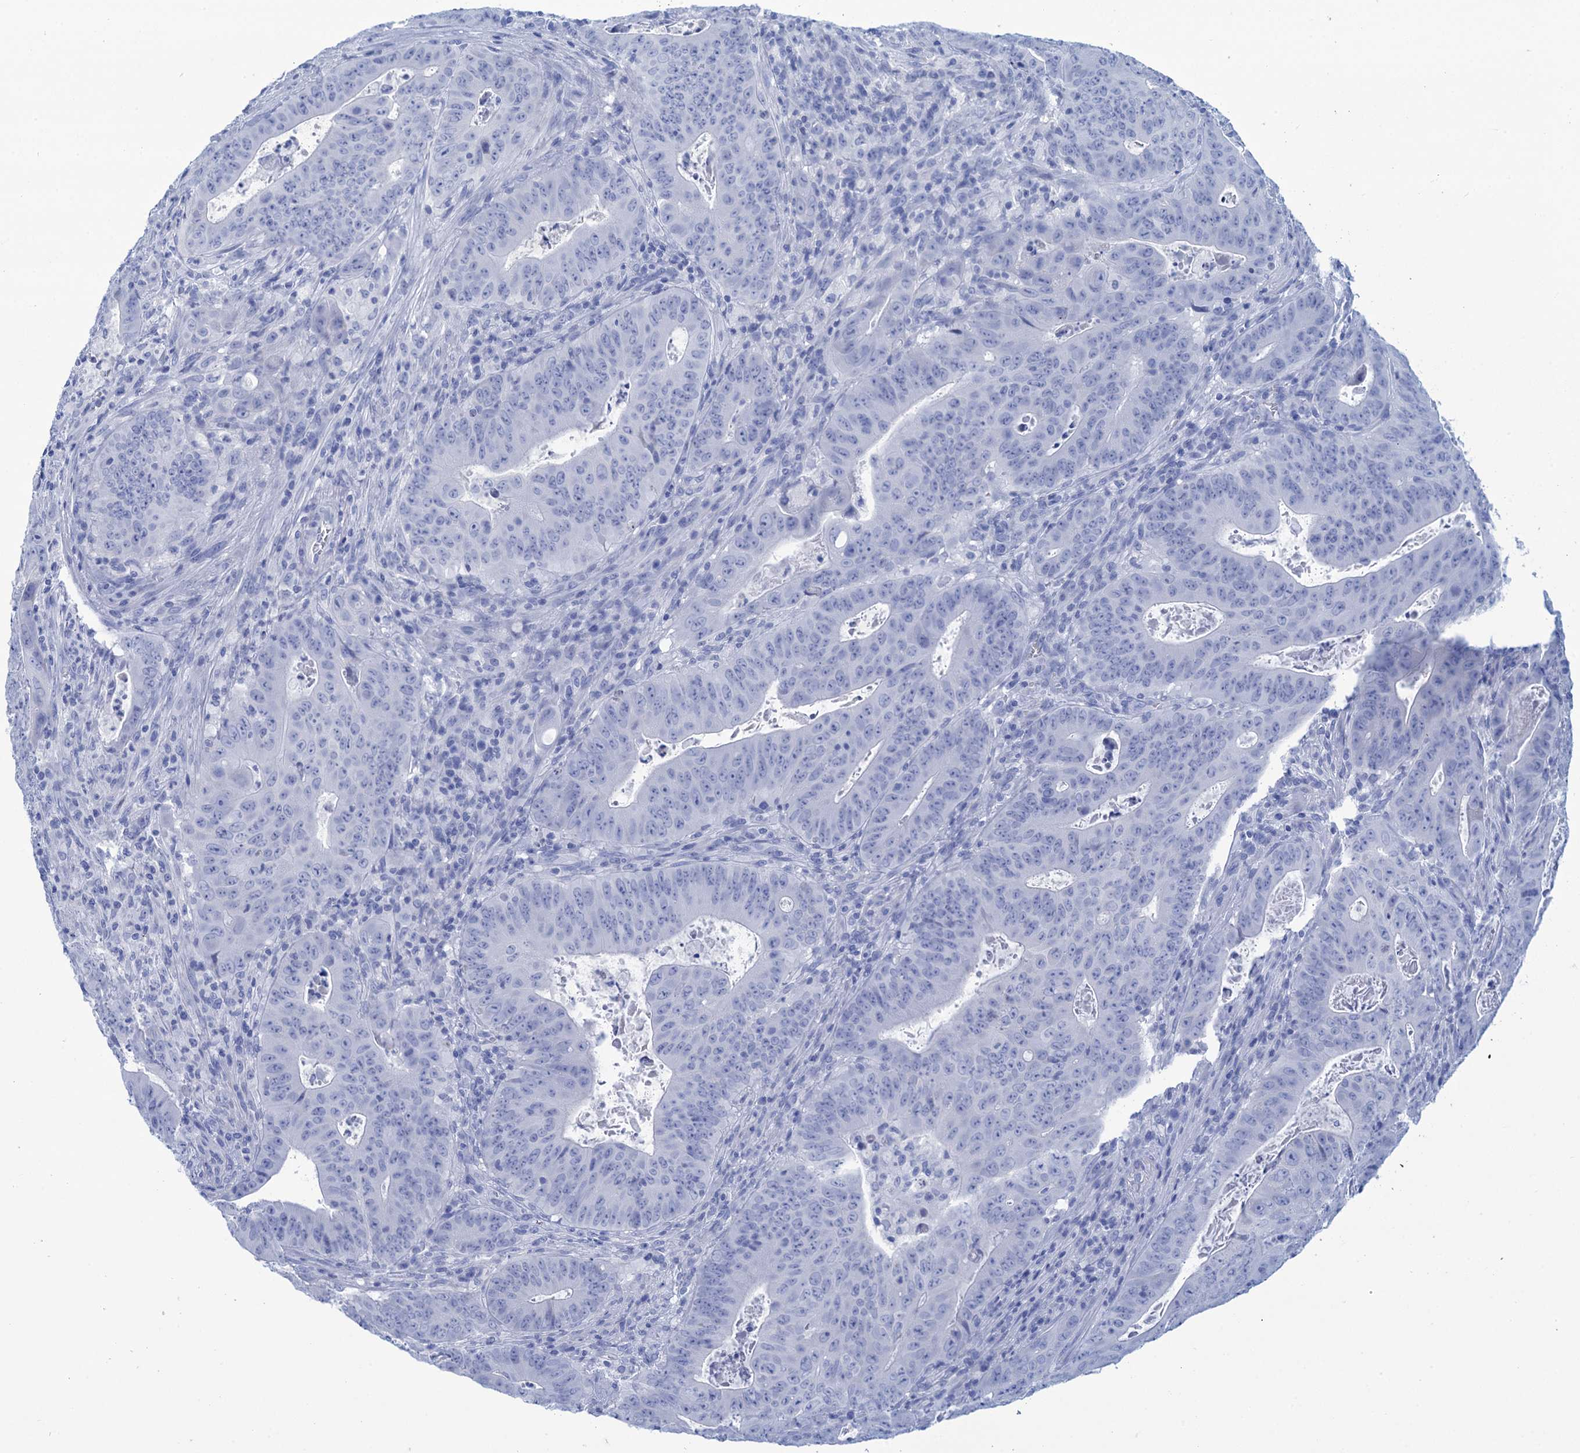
{"staining": {"intensity": "negative", "quantity": "none", "location": "none"}, "tissue": "colorectal cancer", "cell_type": "Tumor cells", "image_type": "cancer", "snomed": [{"axis": "morphology", "description": "Adenocarcinoma, NOS"}, {"axis": "topography", "description": "Rectum"}], "caption": "IHC image of colorectal cancer stained for a protein (brown), which displays no expression in tumor cells.", "gene": "CABYR", "patient": {"sex": "female", "age": 75}}